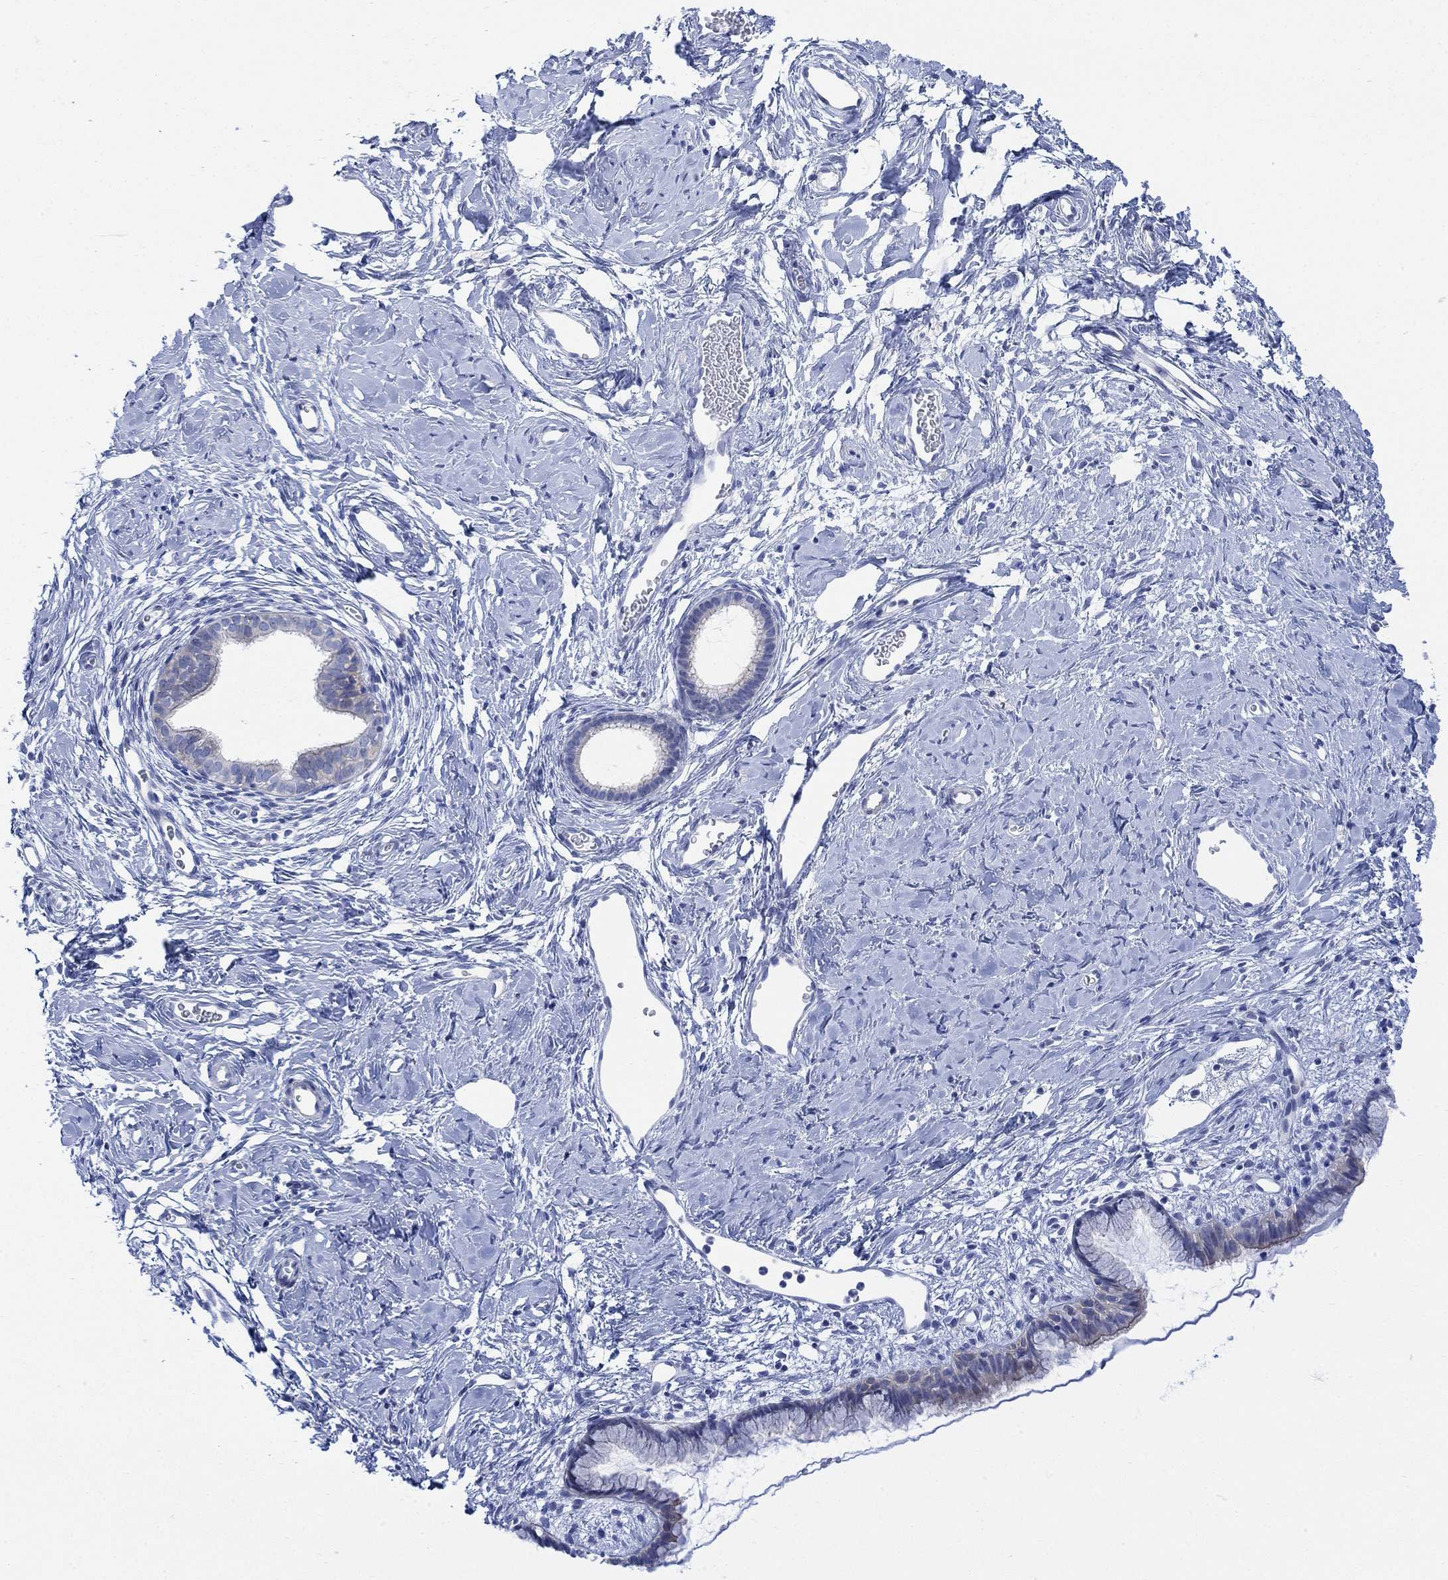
{"staining": {"intensity": "negative", "quantity": "none", "location": "none"}, "tissue": "cervix", "cell_type": "Glandular cells", "image_type": "normal", "snomed": [{"axis": "morphology", "description": "Normal tissue, NOS"}, {"axis": "topography", "description": "Cervix"}], "caption": "This is an immunohistochemistry (IHC) image of normal human cervix. There is no expression in glandular cells.", "gene": "TLDC2", "patient": {"sex": "female", "age": 40}}